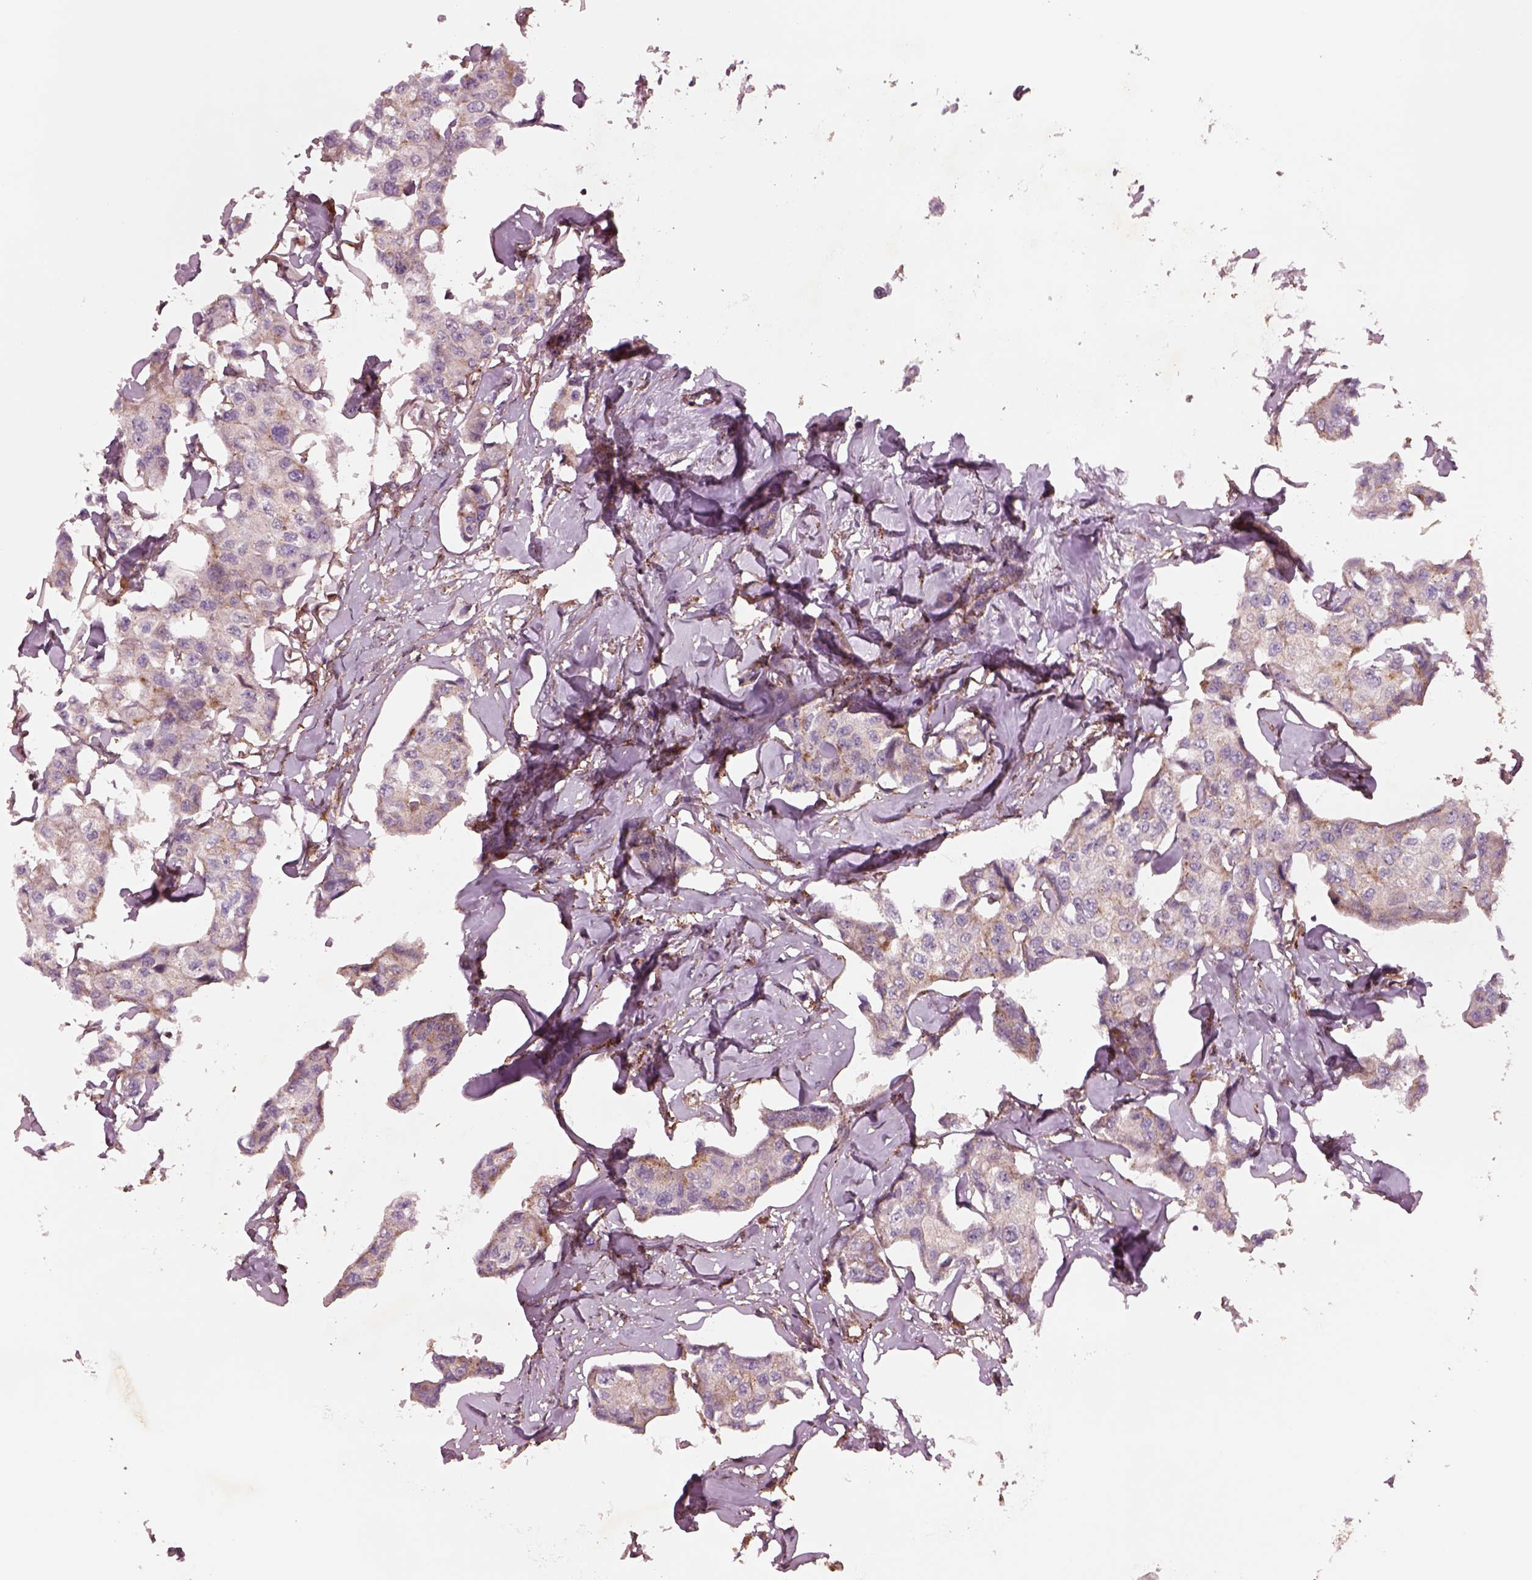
{"staining": {"intensity": "weak", "quantity": "25%-75%", "location": "cytoplasmic/membranous"}, "tissue": "breast cancer", "cell_type": "Tumor cells", "image_type": "cancer", "snomed": [{"axis": "morphology", "description": "Duct carcinoma"}, {"axis": "topography", "description": "Breast"}], "caption": "Immunohistochemistry (IHC) histopathology image of human breast cancer stained for a protein (brown), which shows low levels of weak cytoplasmic/membranous staining in about 25%-75% of tumor cells.", "gene": "WASHC2A", "patient": {"sex": "female", "age": 80}}